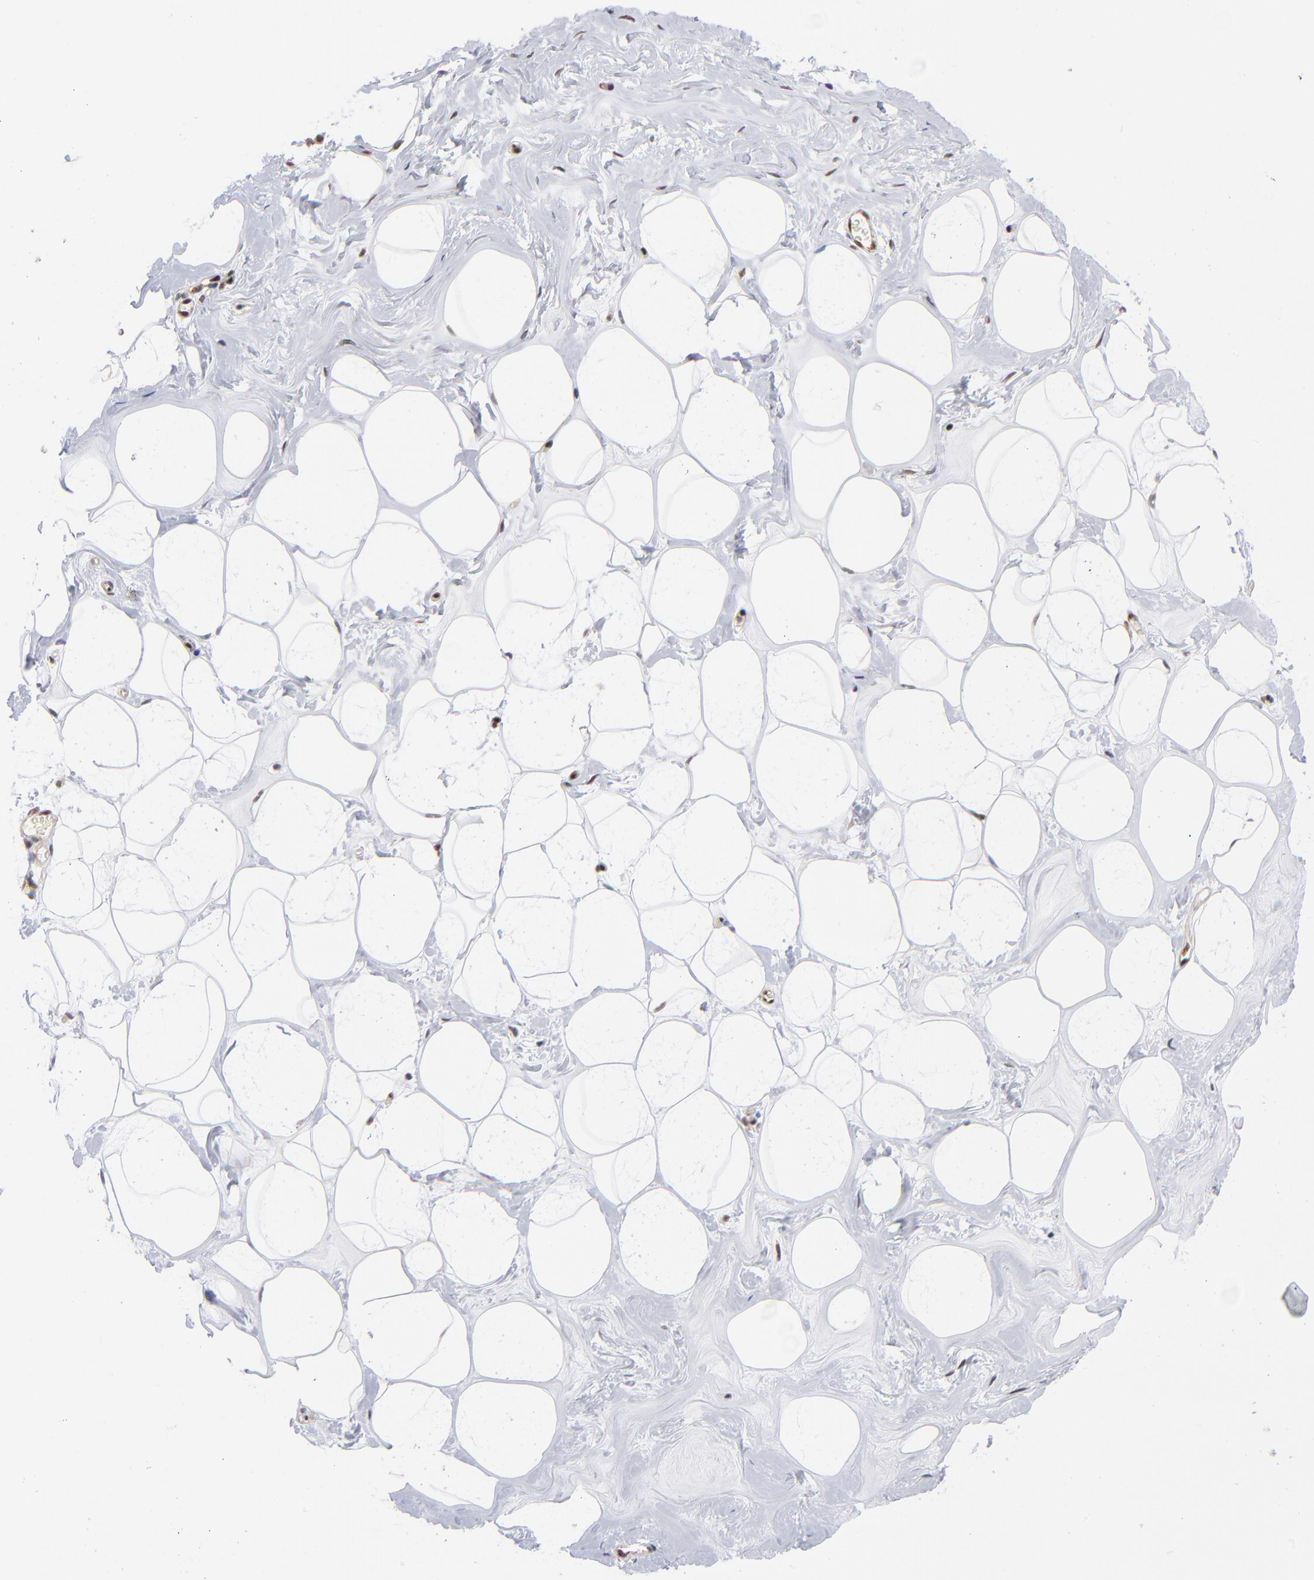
{"staining": {"intensity": "negative", "quantity": "none", "location": "none"}, "tissue": "breast", "cell_type": "Adipocytes", "image_type": "normal", "snomed": [{"axis": "morphology", "description": "Normal tissue, NOS"}, {"axis": "morphology", "description": "Fibrosis, NOS"}, {"axis": "topography", "description": "Breast"}], "caption": "DAB immunohistochemical staining of normal breast reveals no significant expression in adipocytes. Brightfield microscopy of immunohistochemistry stained with DAB (3,3'-diaminobenzidine) (brown) and hematoxylin (blue), captured at high magnification.", "gene": "GABPA", "patient": {"sex": "female", "age": 39}}